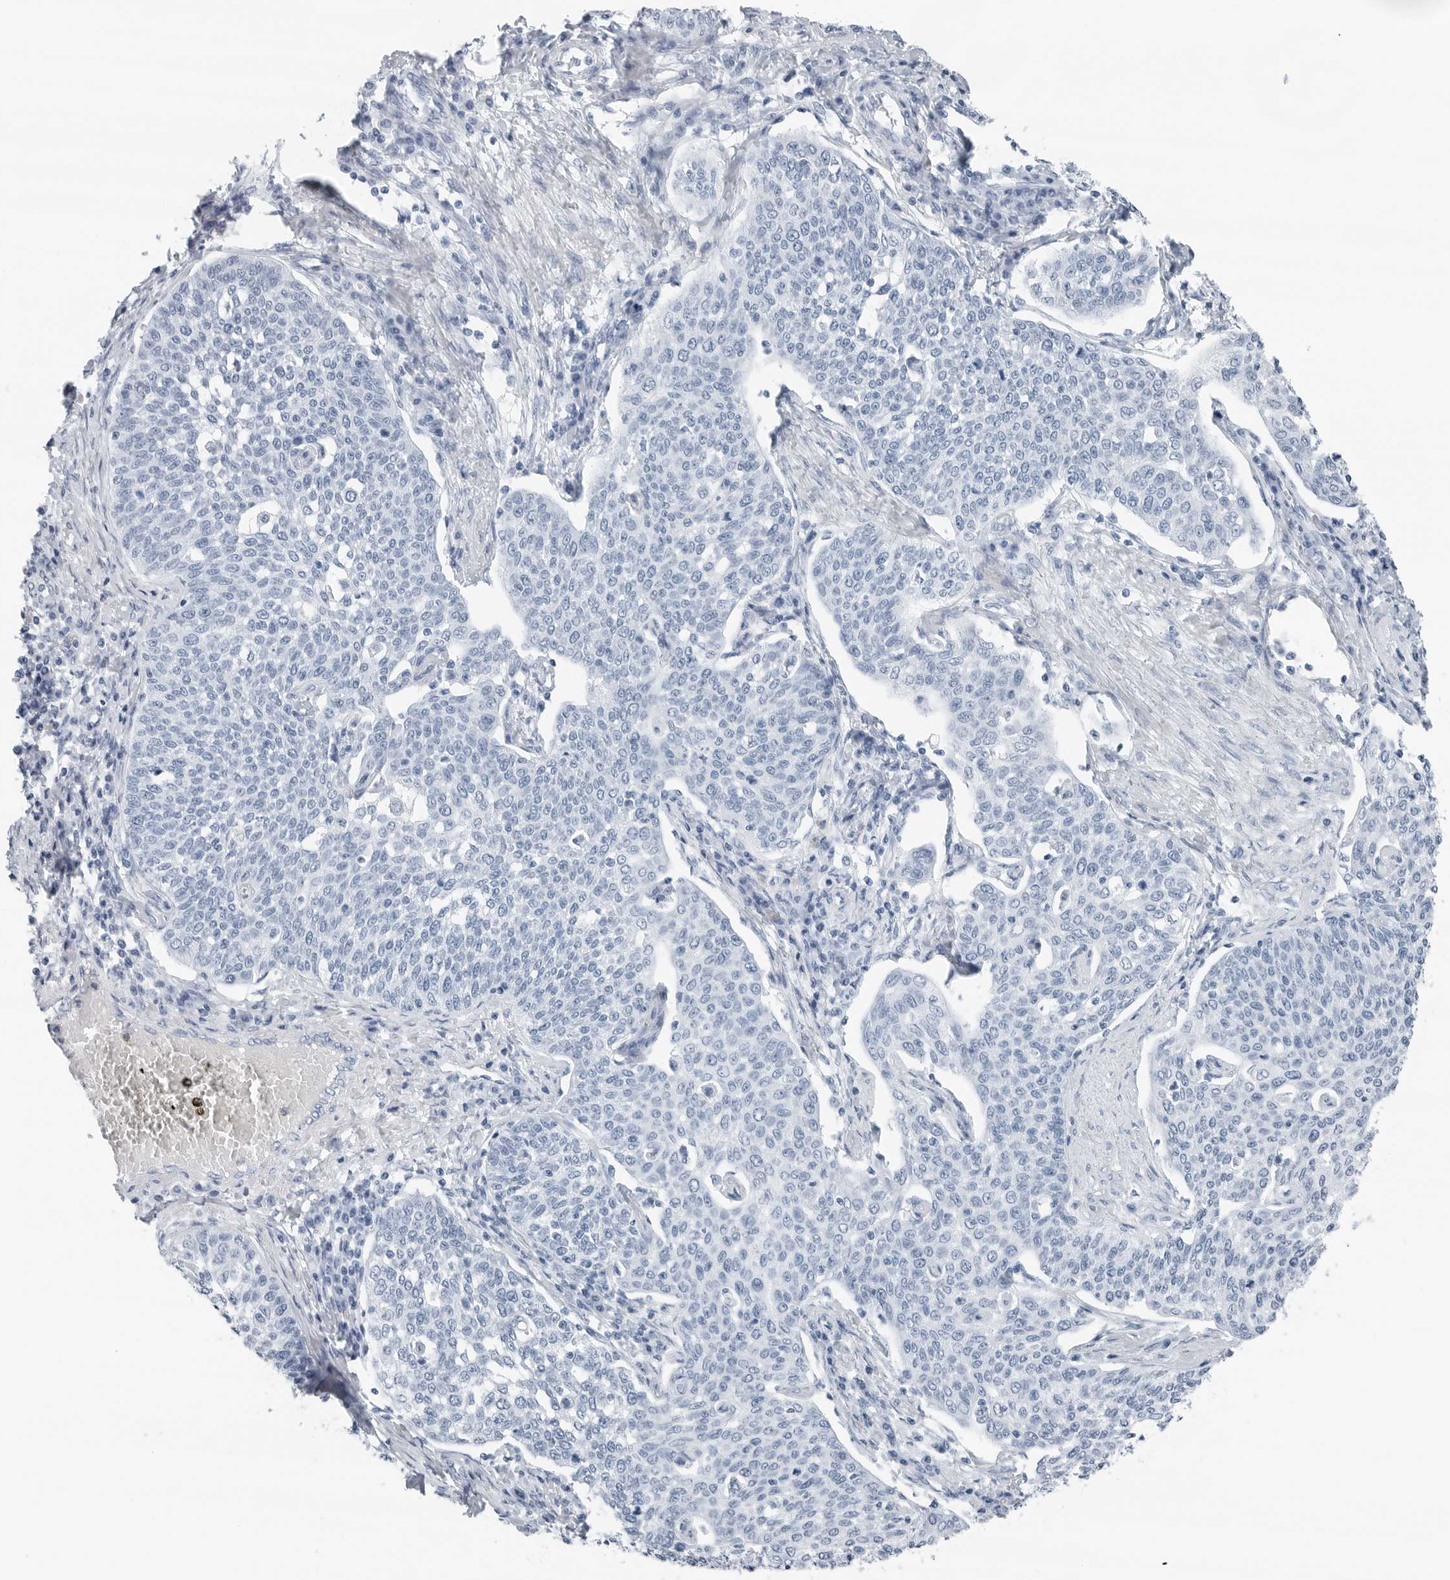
{"staining": {"intensity": "negative", "quantity": "none", "location": "none"}, "tissue": "cervical cancer", "cell_type": "Tumor cells", "image_type": "cancer", "snomed": [{"axis": "morphology", "description": "Squamous cell carcinoma, NOS"}, {"axis": "topography", "description": "Cervix"}], "caption": "Cervical cancer (squamous cell carcinoma) was stained to show a protein in brown. There is no significant staining in tumor cells.", "gene": "SLPI", "patient": {"sex": "female", "age": 34}}